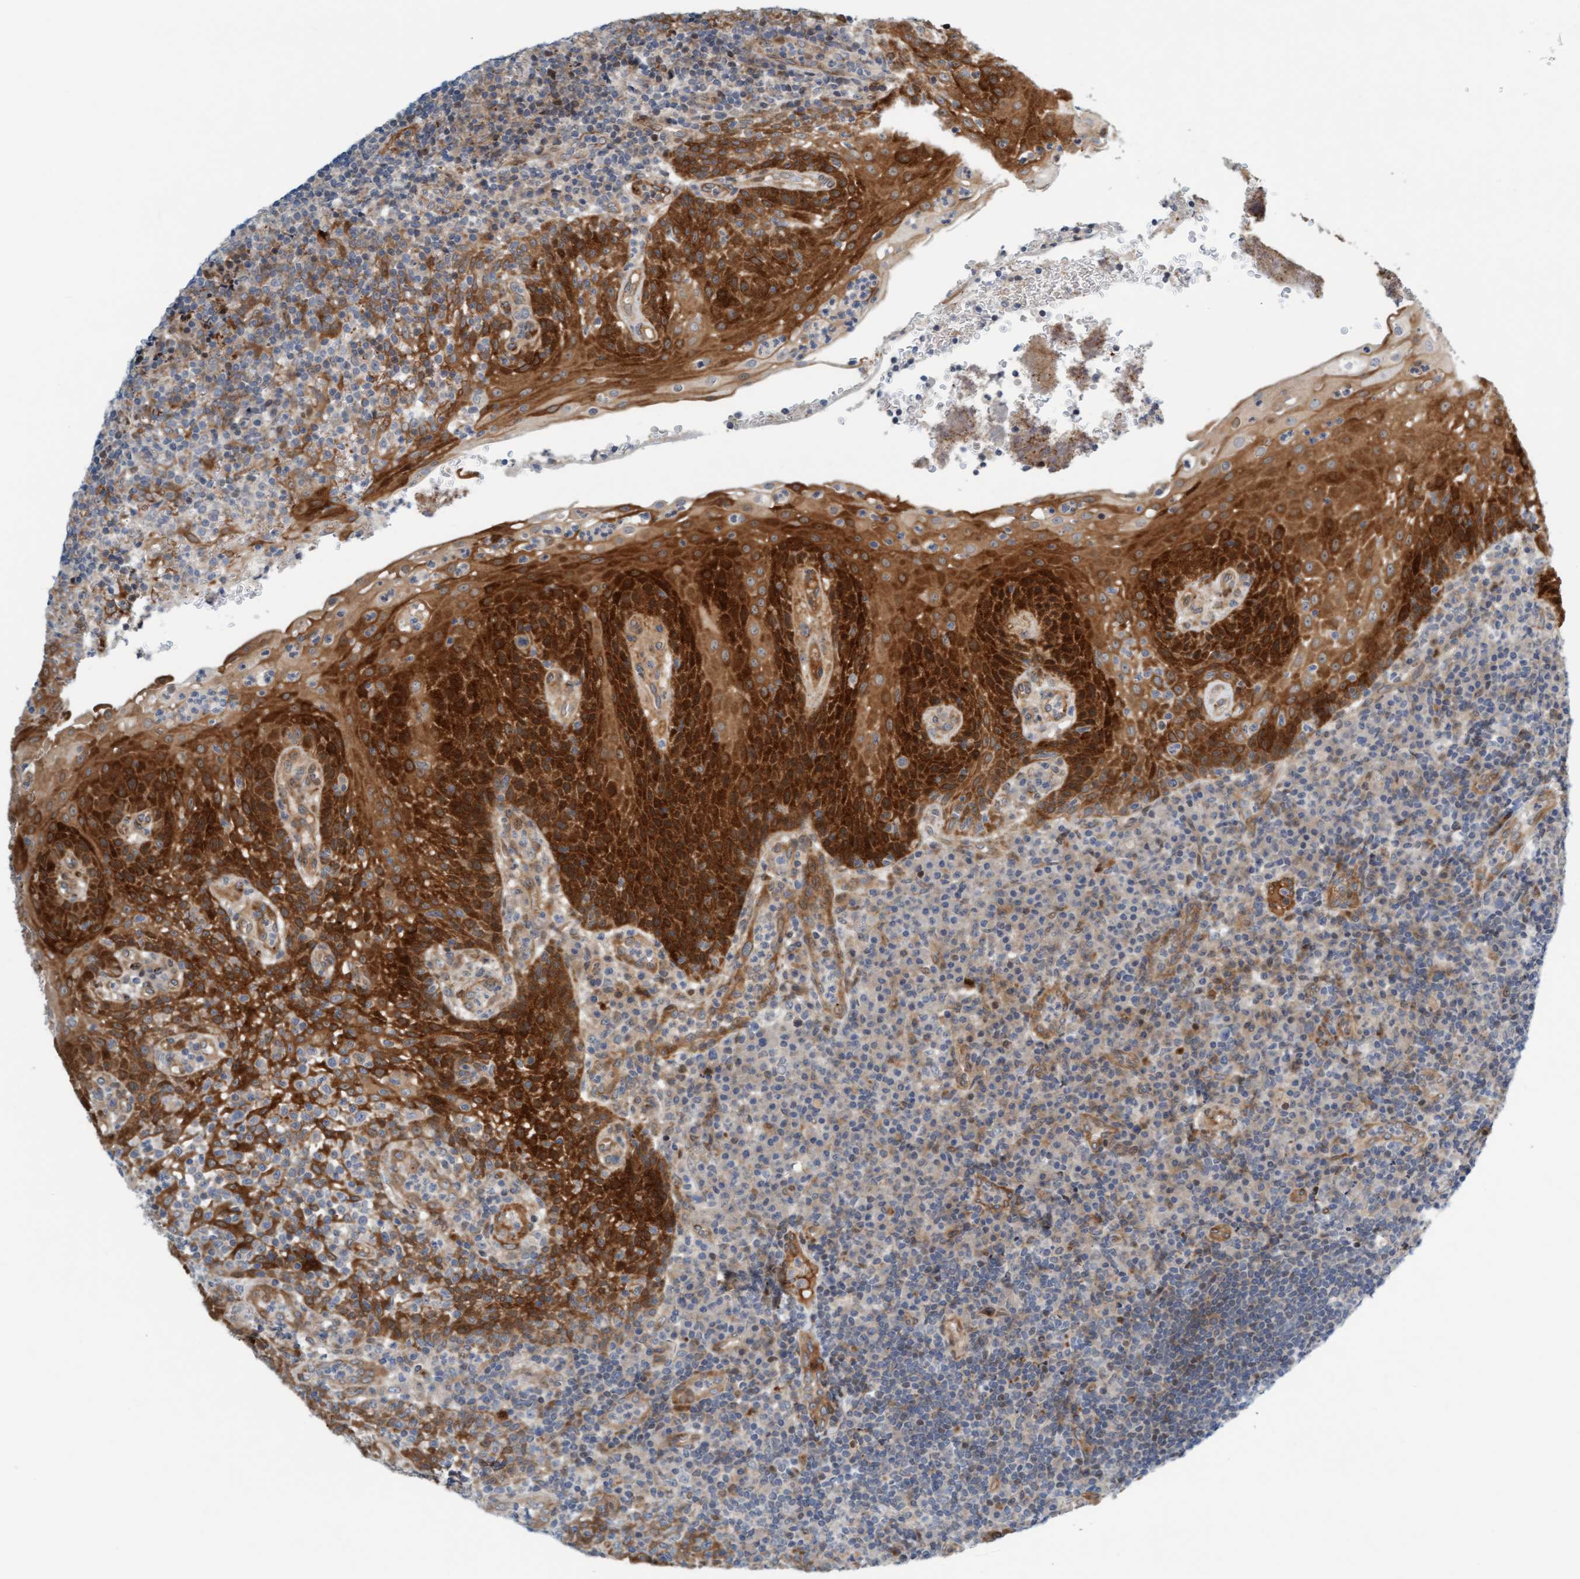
{"staining": {"intensity": "negative", "quantity": "none", "location": "none"}, "tissue": "tonsil", "cell_type": "Germinal center cells", "image_type": "normal", "snomed": [{"axis": "morphology", "description": "Normal tissue, NOS"}, {"axis": "topography", "description": "Tonsil"}], "caption": "Immunohistochemistry (IHC) image of benign human tonsil stained for a protein (brown), which displays no staining in germinal center cells.", "gene": "EIF4EBP1", "patient": {"sex": "female", "age": 40}}